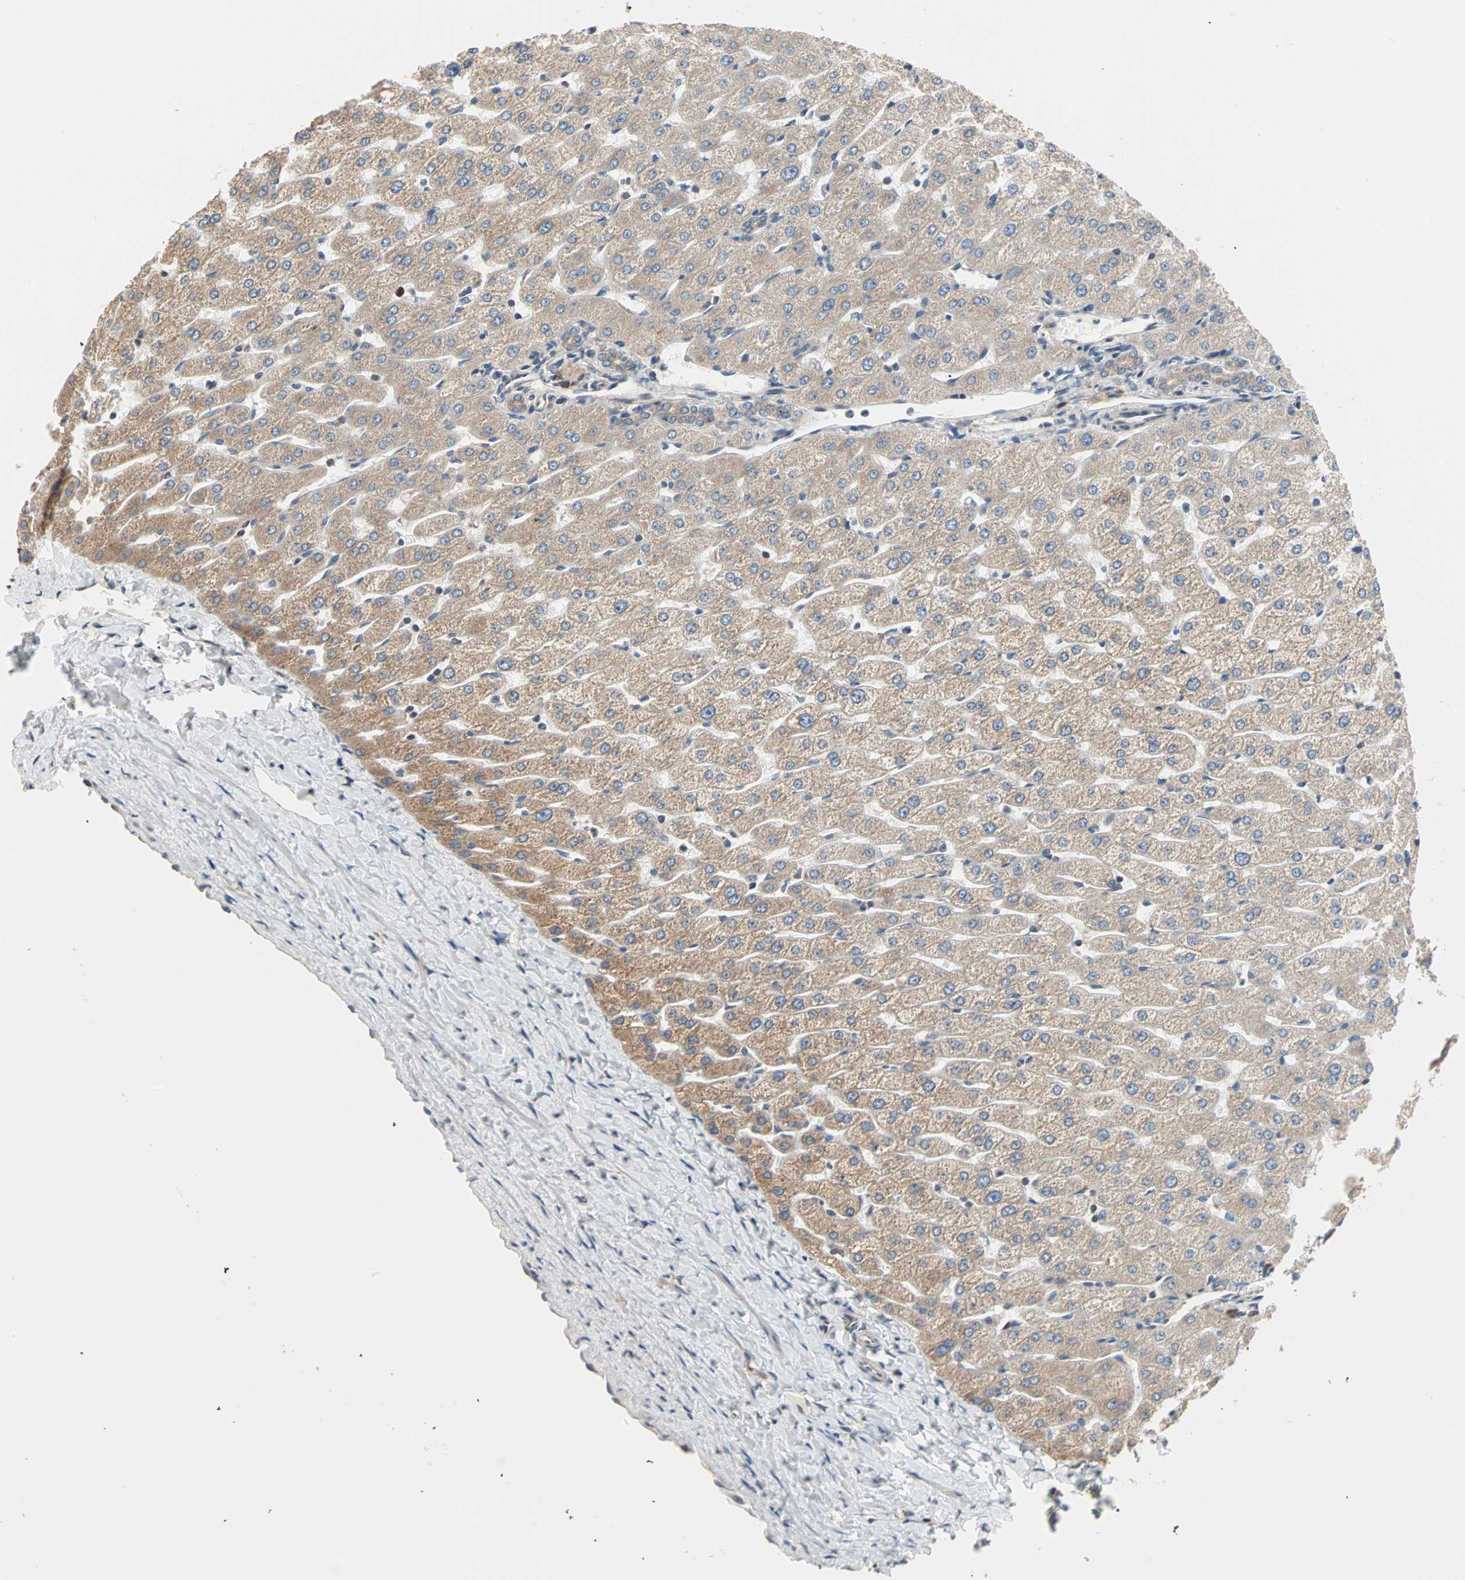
{"staining": {"intensity": "weak", "quantity": "25%-75%", "location": "cytoplasmic/membranous"}, "tissue": "liver", "cell_type": "Cholangiocytes", "image_type": "normal", "snomed": [{"axis": "morphology", "description": "Normal tissue, NOS"}, {"axis": "morphology", "description": "Fibrosis, NOS"}, {"axis": "topography", "description": "Liver"}], "caption": "Liver stained with DAB (3,3'-diaminobenzidine) IHC displays low levels of weak cytoplasmic/membranous staining in about 25%-75% of cholangiocytes. The protein is shown in brown color, while the nuclei are stained blue.", "gene": "SAR1A", "patient": {"sex": "female", "age": 29}}